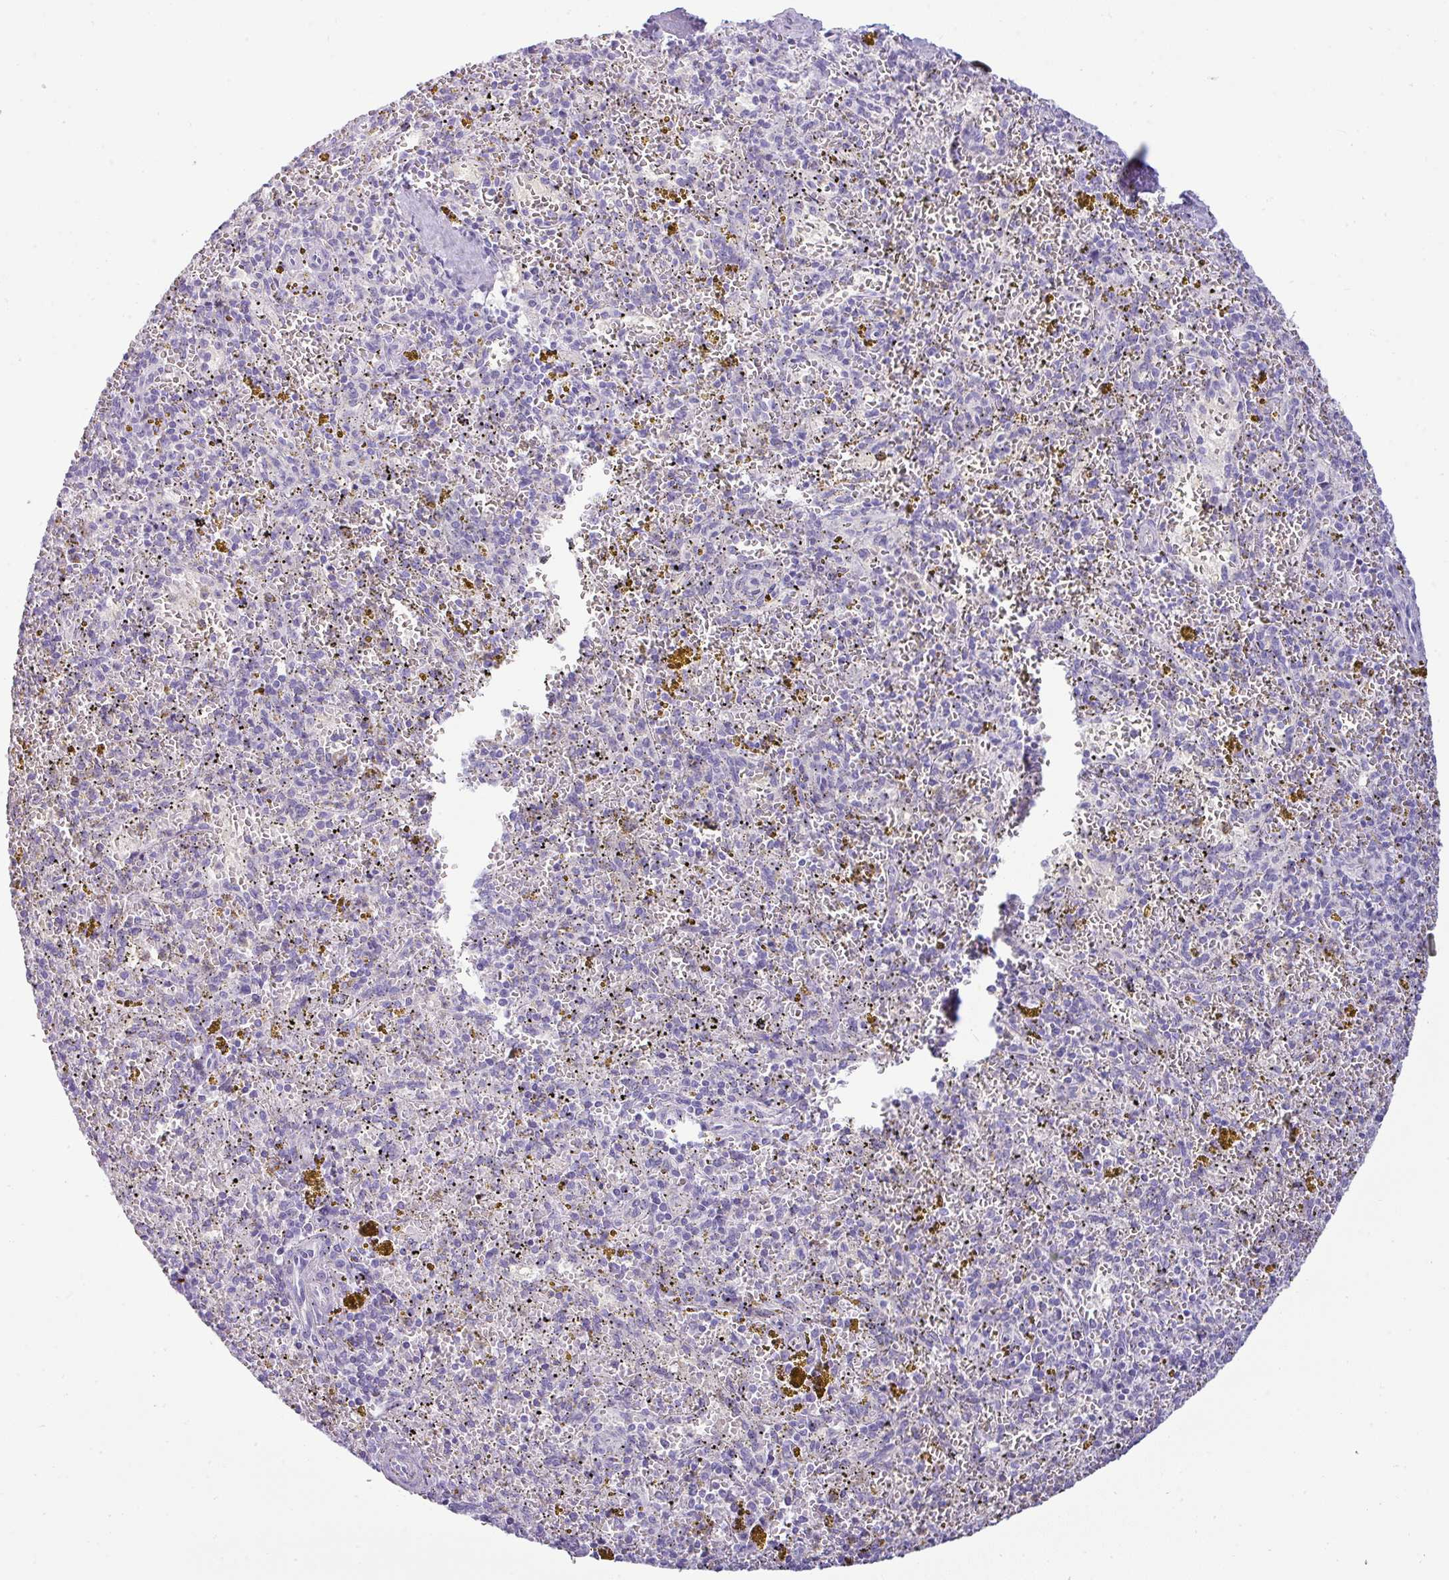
{"staining": {"intensity": "negative", "quantity": "none", "location": "none"}, "tissue": "spleen", "cell_type": "Cells in red pulp", "image_type": "normal", "snomed": [{"axis": "morphology", "description": "Normal tissue, NOS"}, {"axis": "topography", "description": "Spleen"}], "caption": "A high-resolution histopathology image shows immunohistochemistry (IHC) staining of unremarkable spleen, which demonstrates no significant positivity in cells in red pulp. Nuclei are stained in blue.", "gene": "VCX2", "patient": {"sex": "male", "age": 57}}